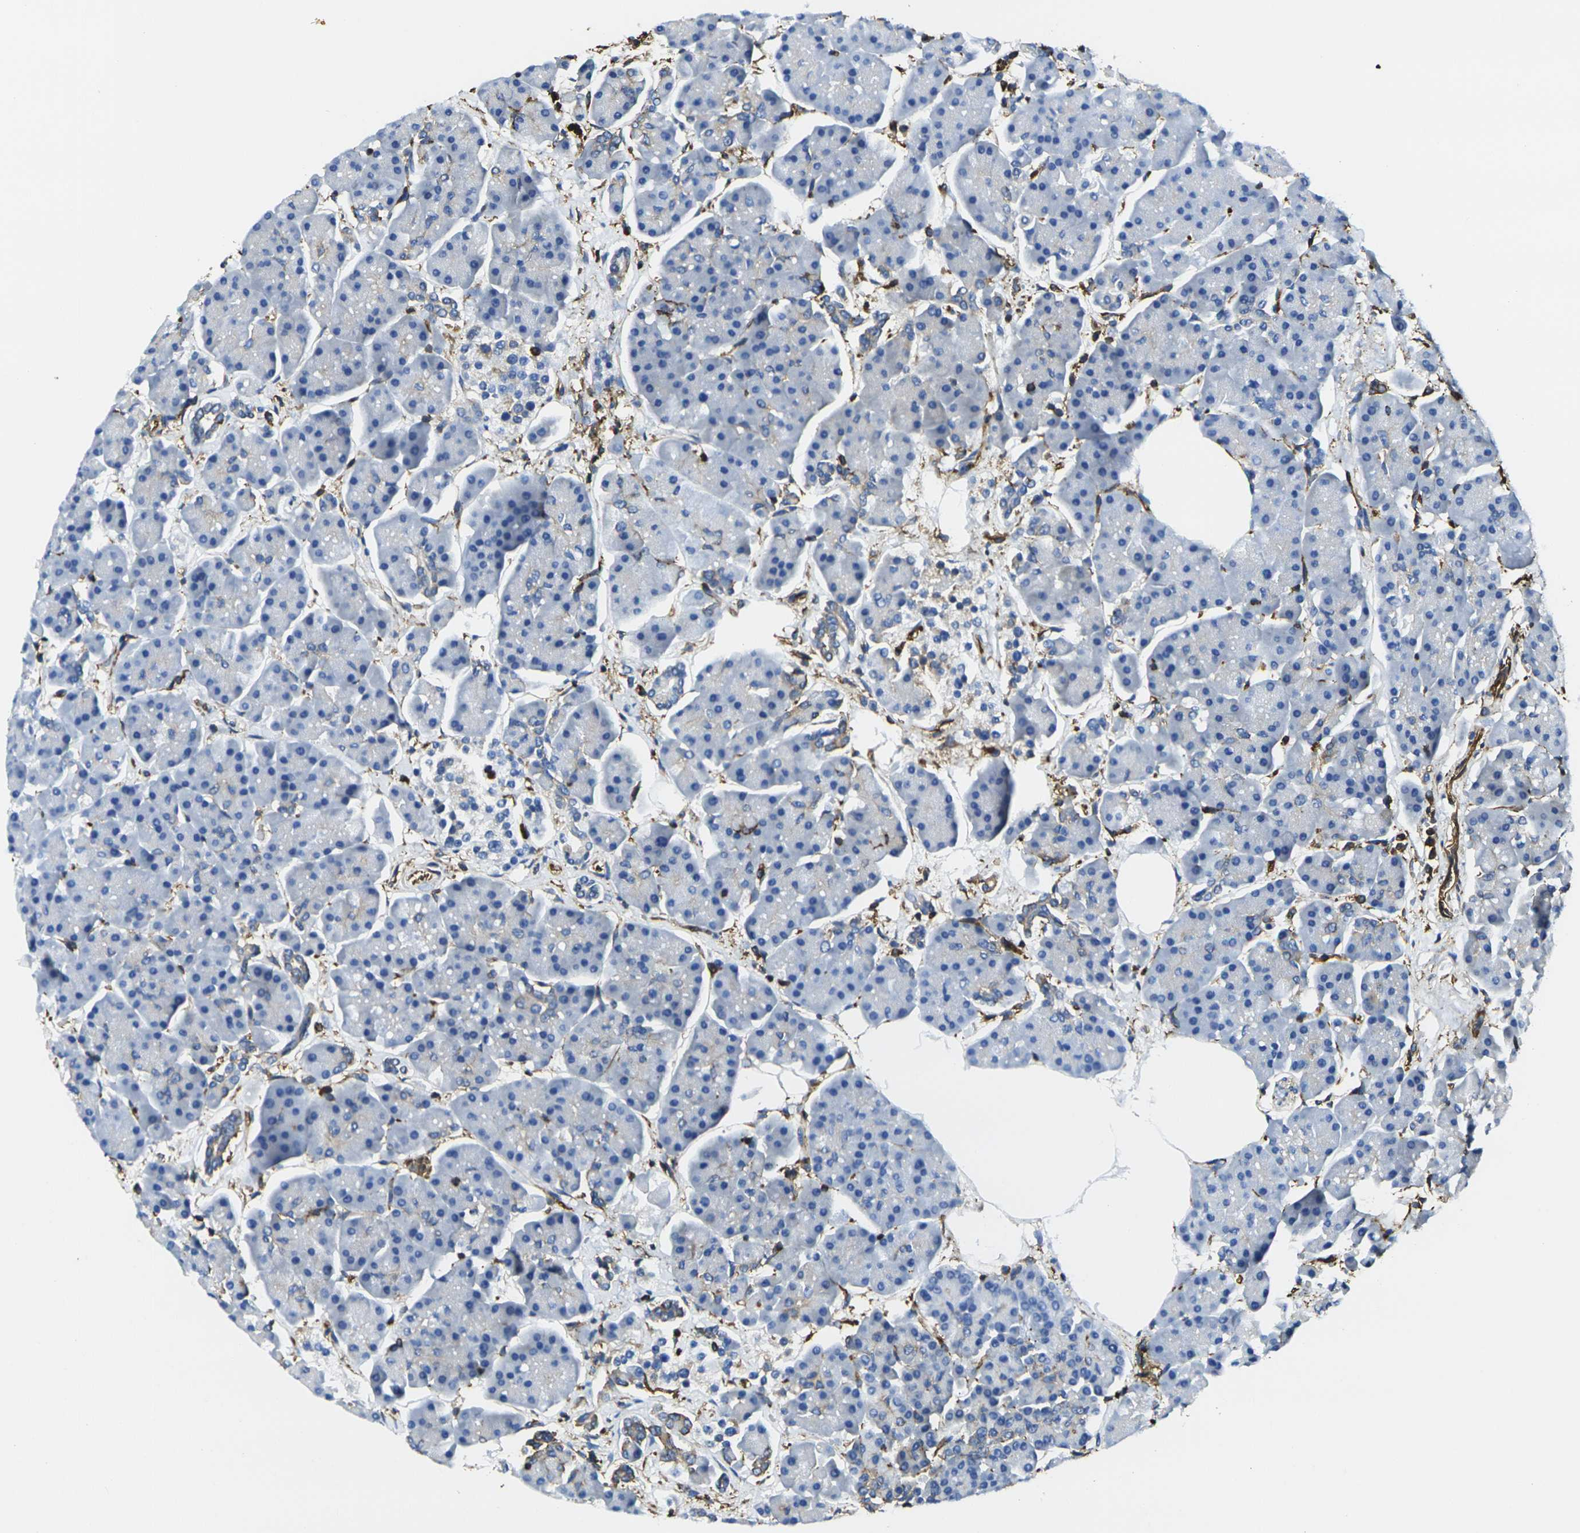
{"staining": {"intensity": "weak", "quantity": "<25%", "location": "cytoplasmic/membranous"}, "tissue": "pancreas", "cell_type": "Exocrine glandular cells", "image_type": "normal", "snomed": [{"axis": "morphology", "description": "Normal tissue, NOS"}, {"axis": "topography", "description": "Pancreas"}], "caption": "High magnification brightfield microscopy of unremarkable pancreas stained with DAB (3,3'-diaminobenzidine) (brown) and counterstained with hematoxylin (blue): exocrine glandular cells show no significant staining. (IHC, brightfield microscopy, high magnification).", "gene": "FAM110D", "patient": {"sex": "female", "age": 70}}